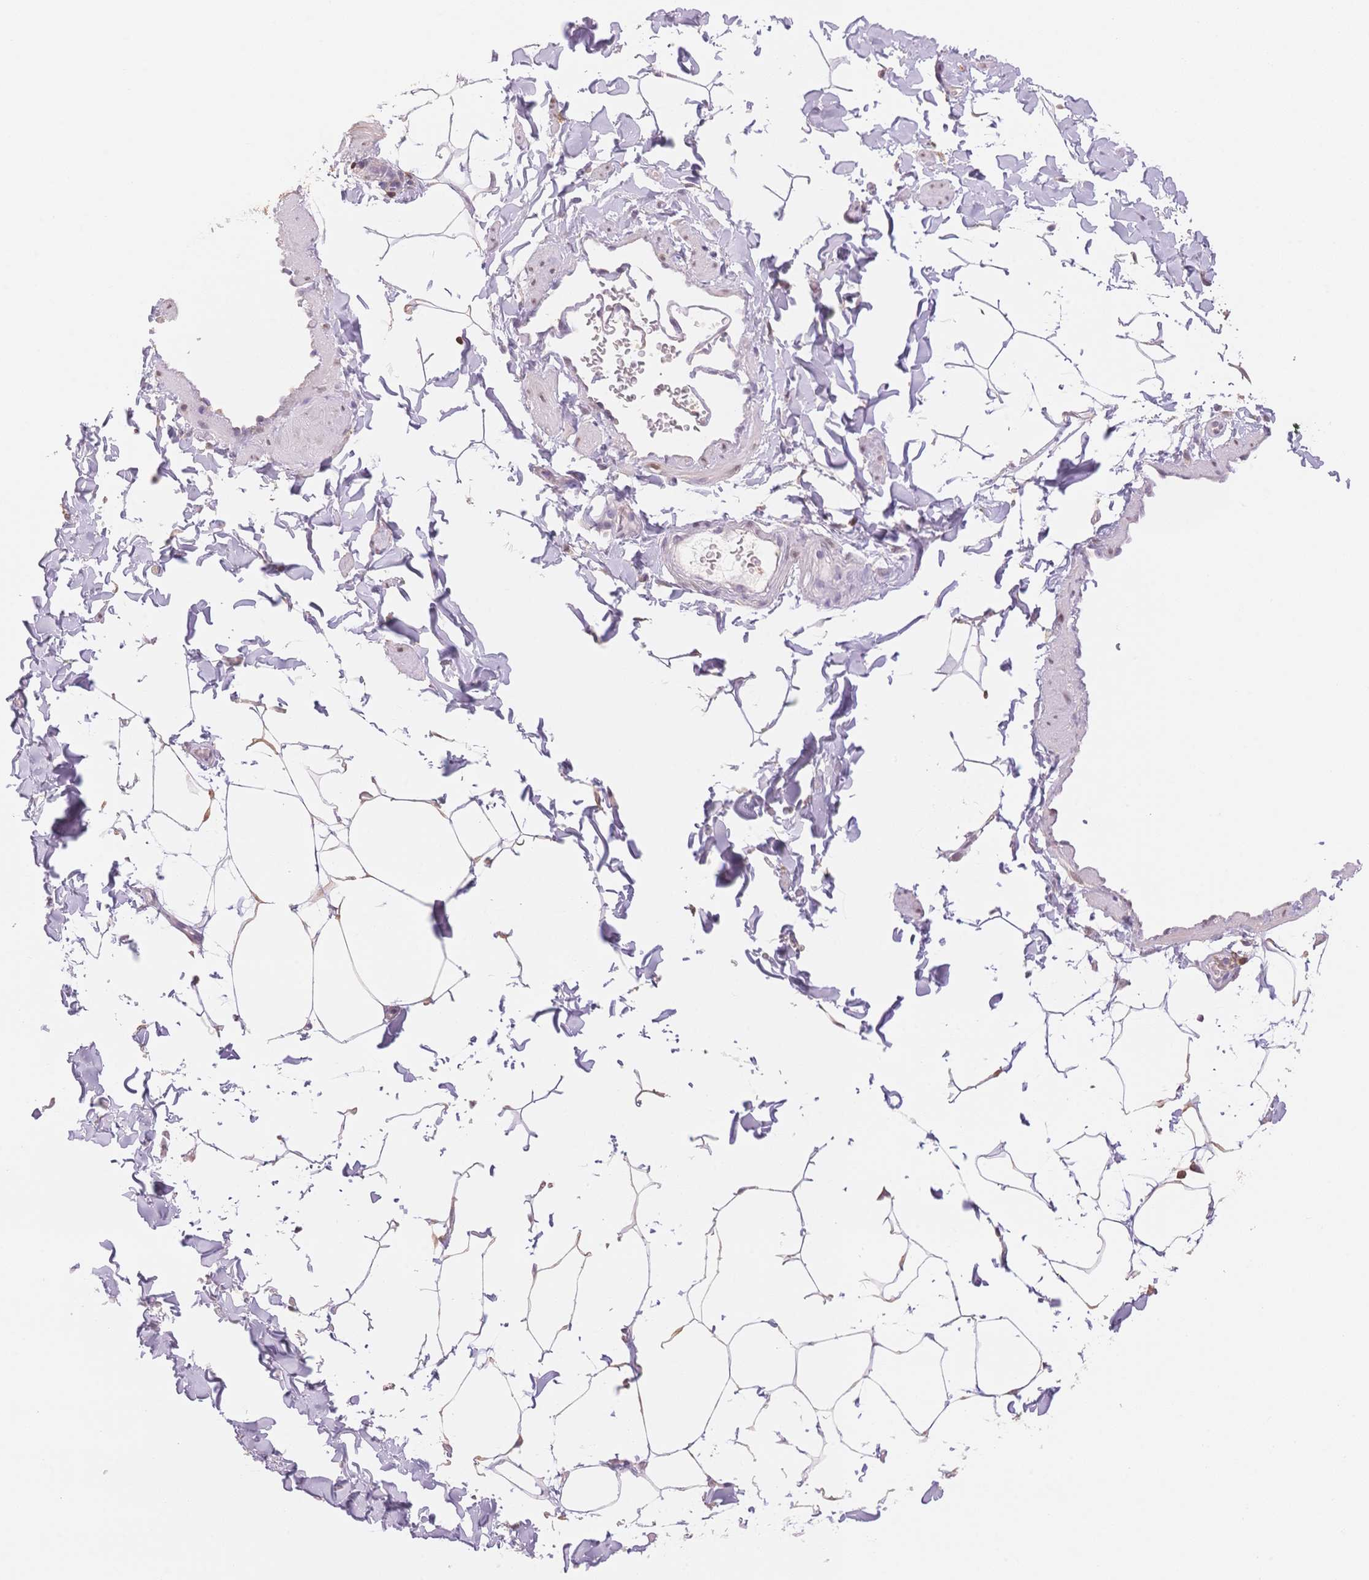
{"staining": {"intensity": "weak", "quantity": "25%-75%", "location": "cytoplasmic/membranous"}, "tissue": "adipose tissue", "cell_type": "Adipocytes", "image_type": "normal", "snomed": [{"axis": "morphology", "description": "Normal tissue, NOS"}, {"axis": "topography", "description": "Epididymis"}, {"axis": "topography", "description": "Peripheral nerve tissue"}], "caption": "Protein staining shows weak cytoplasmic/membranous staining in approximately 25%-75% of adipocytes in benign adipose tissue.", "gene": "STK39", "patient": {"sex": "male", "age": 32}}